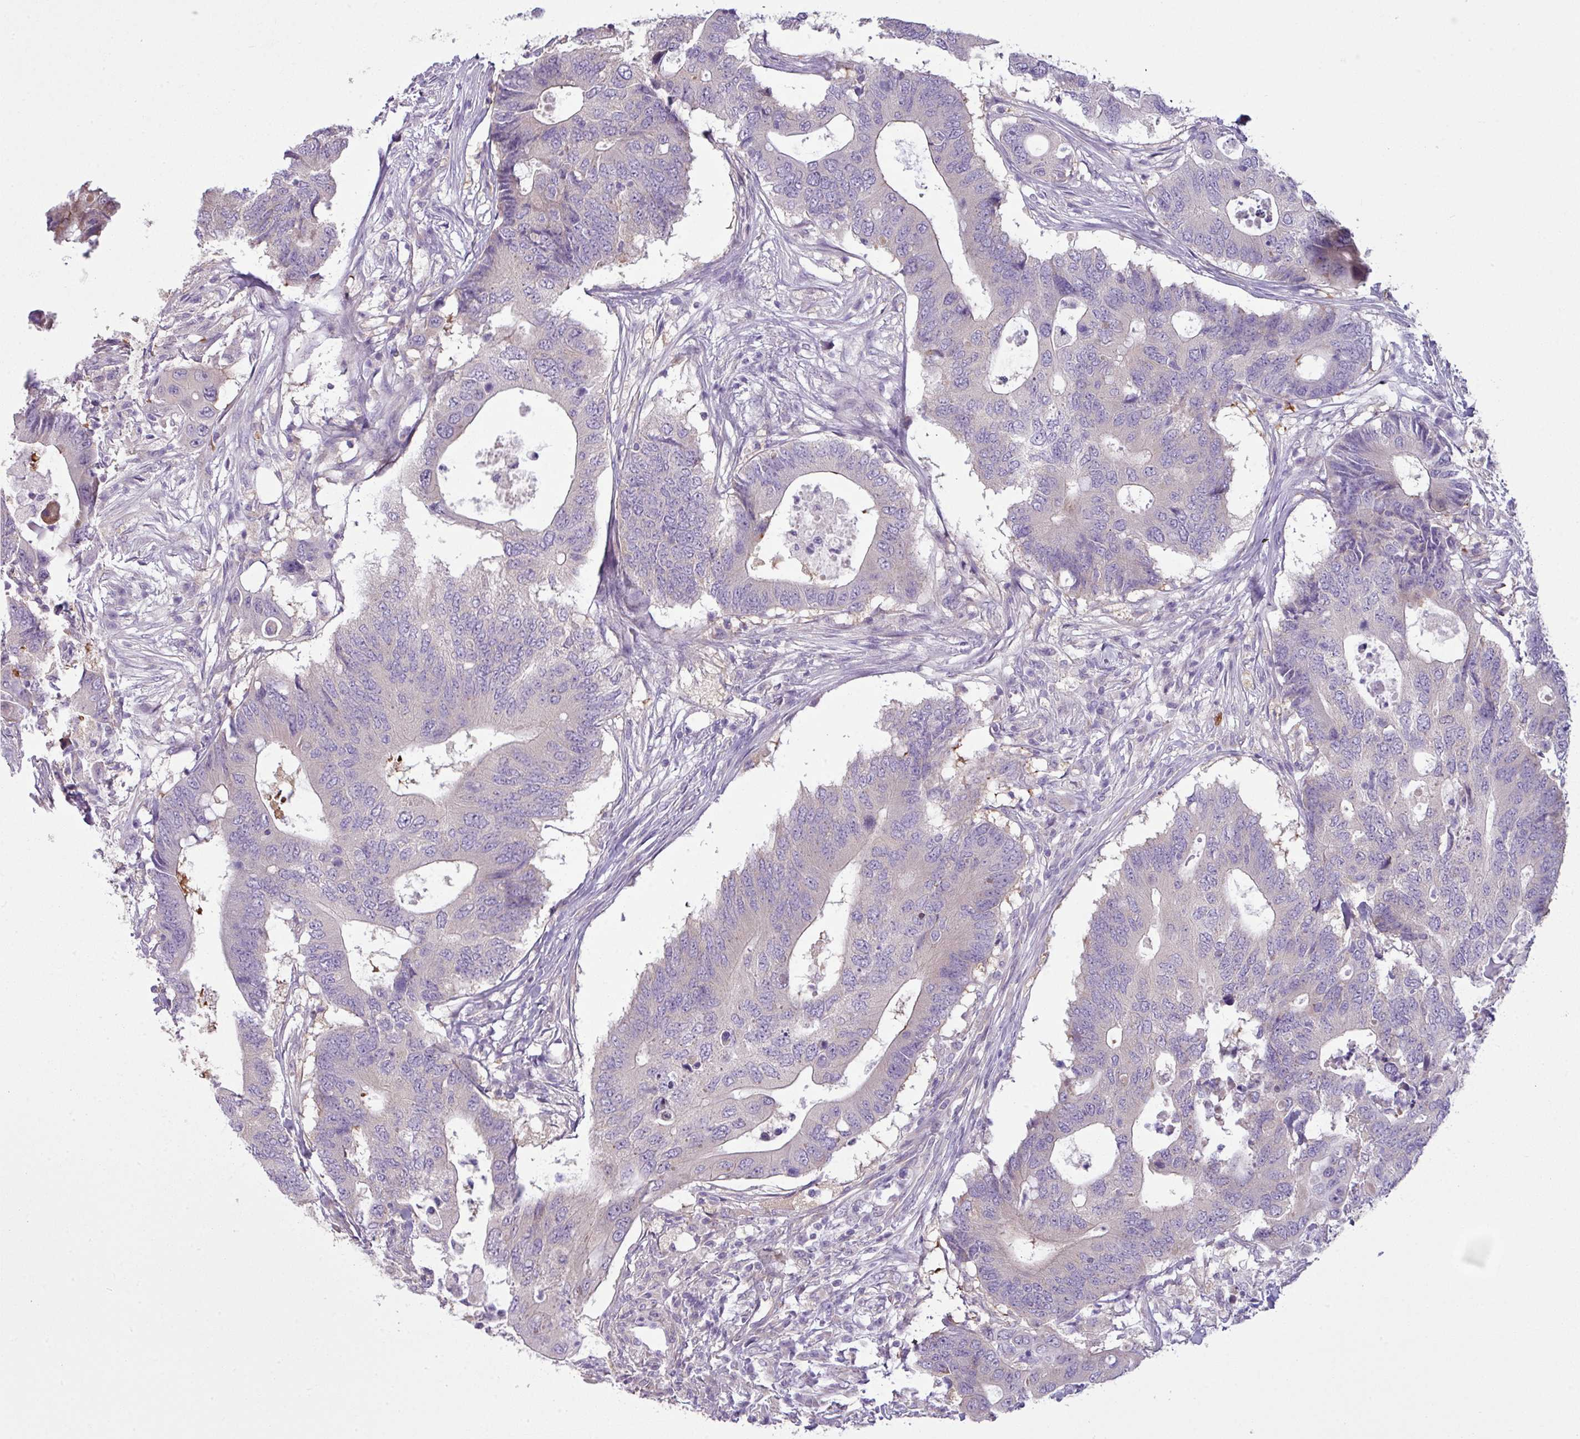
{"staining": {"intensity": "negative", "quantity": "none", "location": "none"}, "tissue": "colorectal cancer", "cell_type": "Tumor cells", "image_type": "cancer", "snomed": [{"axis": "morphology", "description": "Adenocarcinoma, NOS"}, {"axis": "topography", "description": "Colon"}], "caption": "Image shows no protein positivity in tumor cells of colorectal cancer tissue. Nuclei are stained in blue.", "gene": "CAMK2B", "patient": {"sex": "male", "age": 71}}